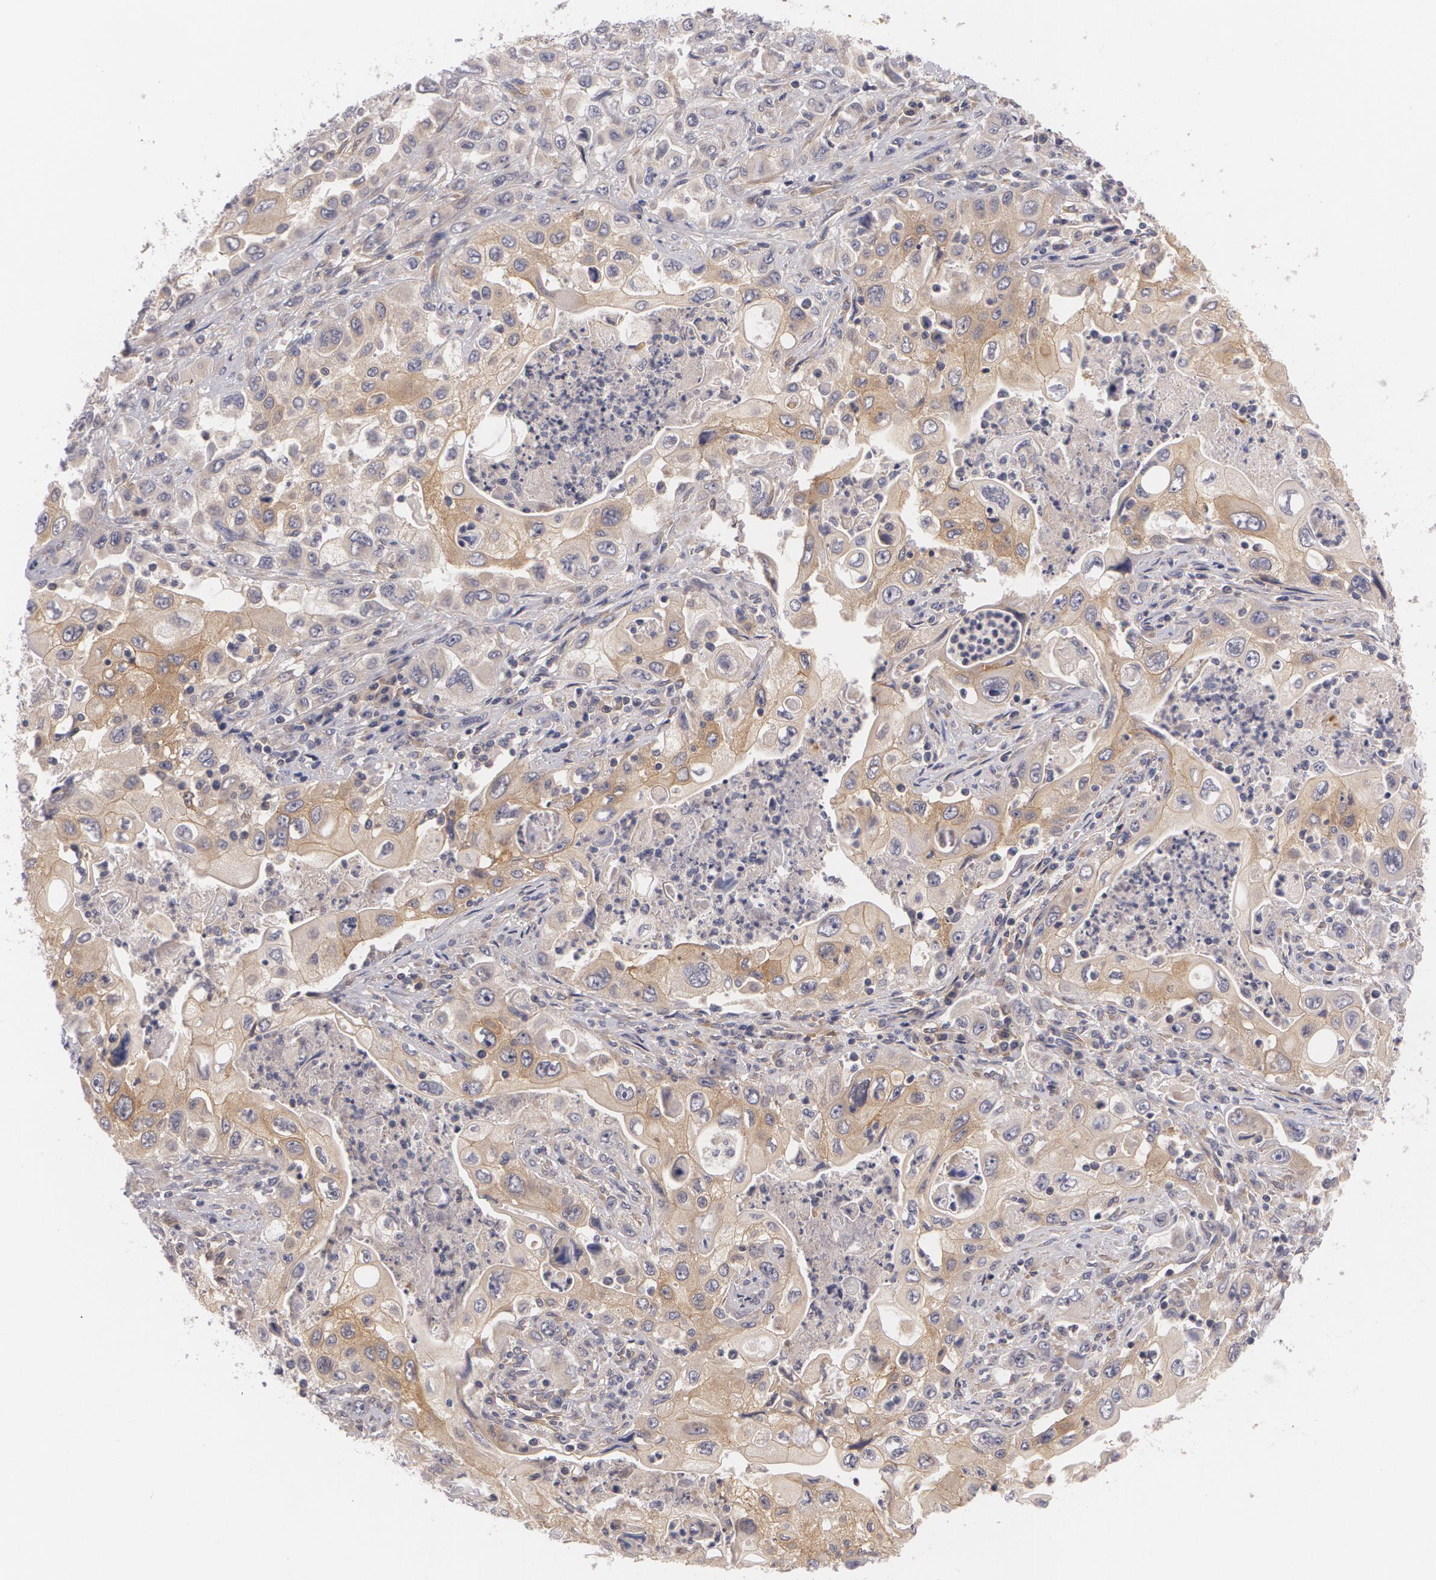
{"staining": {"intensity": "weak", "quantity": ">75%", "location": "cytoplasmic/membranous"}, "tissue": "pancreatic cancer", "cell_type": "Tumor cells", "image_type": "cancer", "snomed": [{"axis": "morphology", "description": "Adenocarcinoma, NOS"}, {"axis": "topography", "description": "Pancreas"}], "caption": "Pancreatic cancer (adenocarcinoma) was stained to show a protein in brown. There is low levels of weak cytoplasmic/membranous positivity in about >75% of tumor cells. (Brightfield microscopy of DAB IHC at high magnification).", "gene": "CASK", "patient": {"sex": "male", "age": 70}}